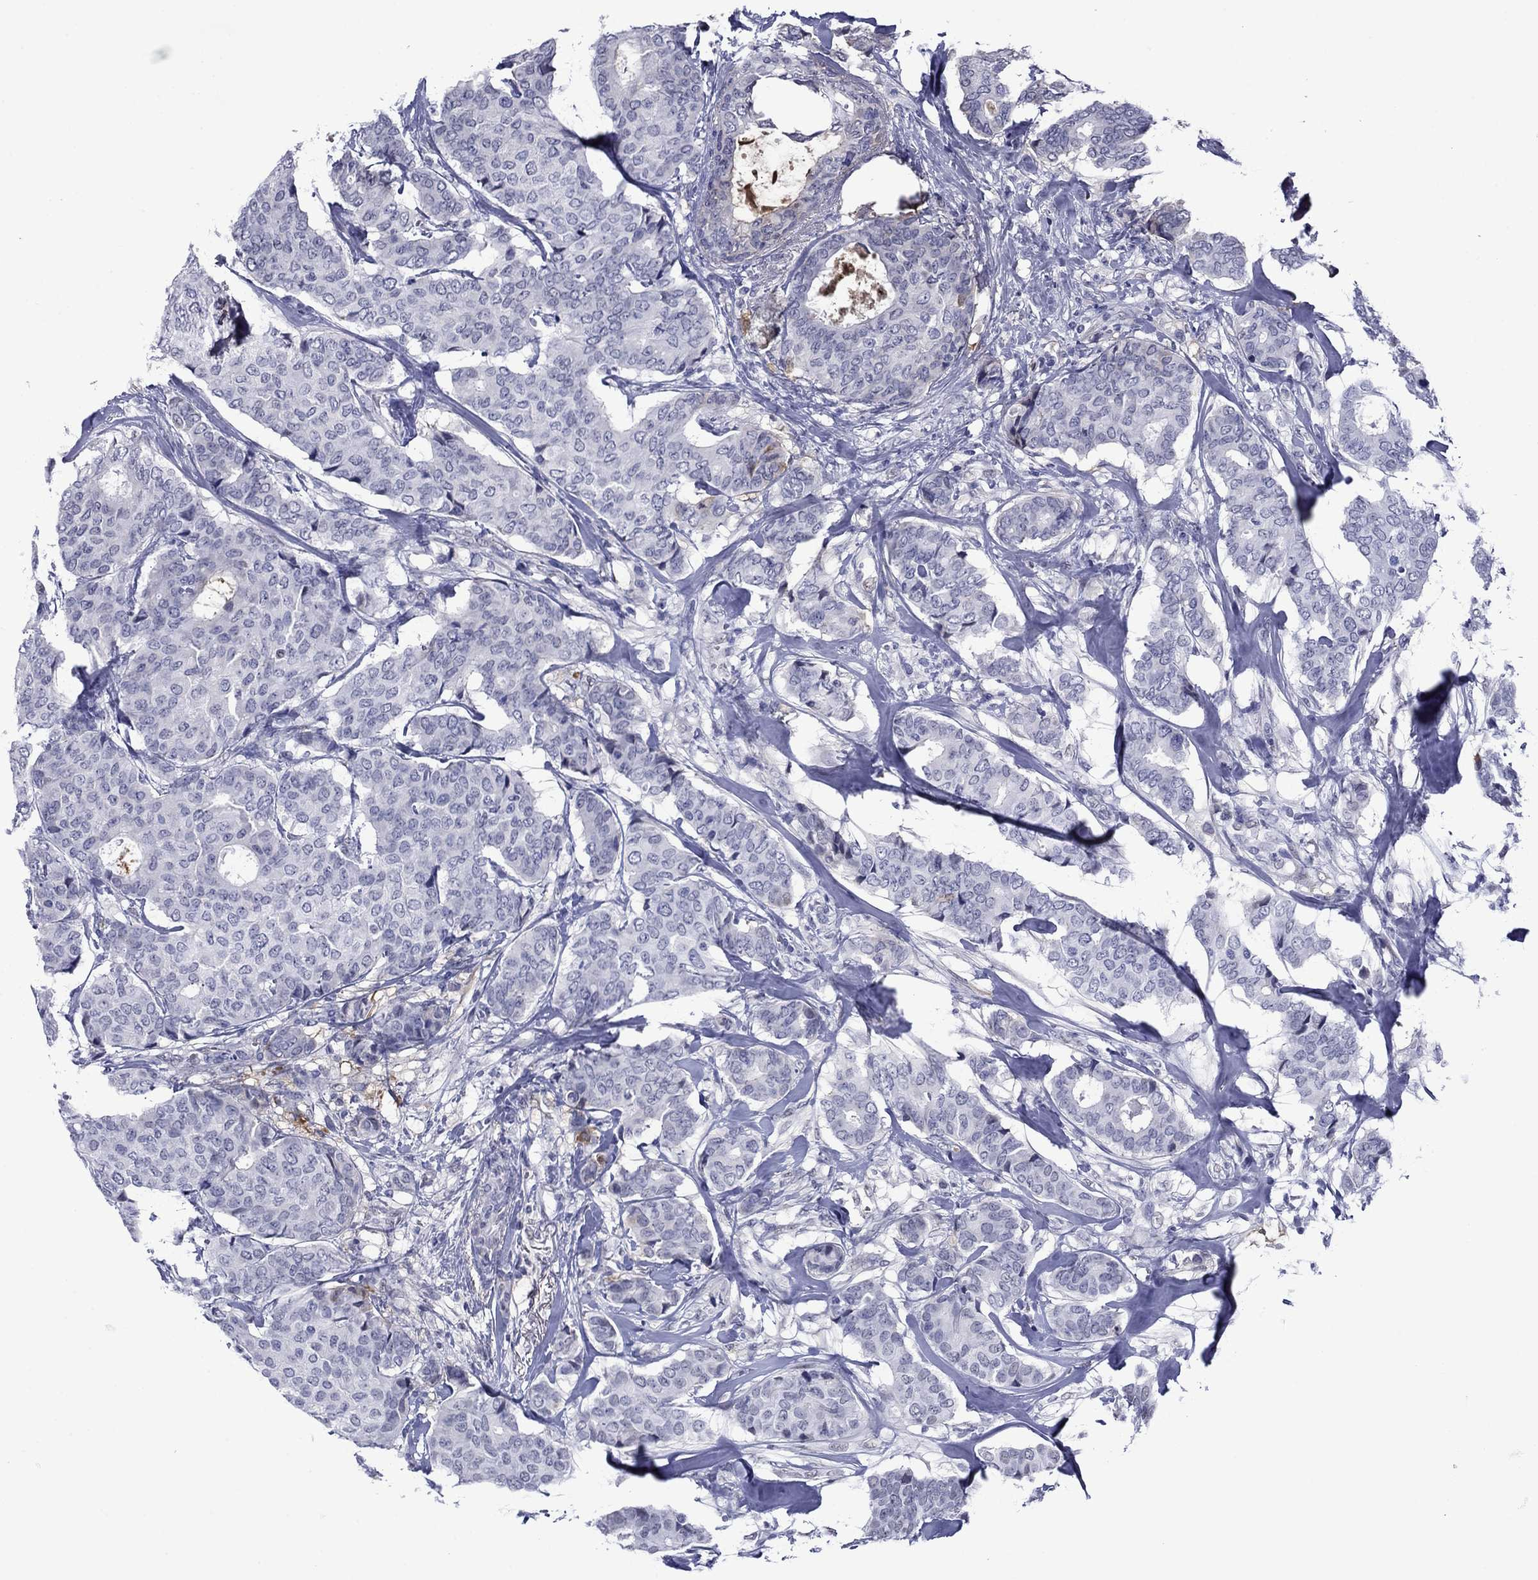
{"staining": {"intensity": "negative", "quantity": "none", "location": "none"}, "tissue": "breast cancer", "cell_type": "Tumor cells", "image_type": "cancer", "snomed": [{"axis": "morphology", "description": "Duct carcinoma"}, {"axis": "topography", "description": "Breast"}], "caption": "This is an IHC image of infiltrating ductal carcinoma (breast). There is no expression in tumor cells.", "gene": "APOA2", "patient": {"sex": "female", "age": 75}}